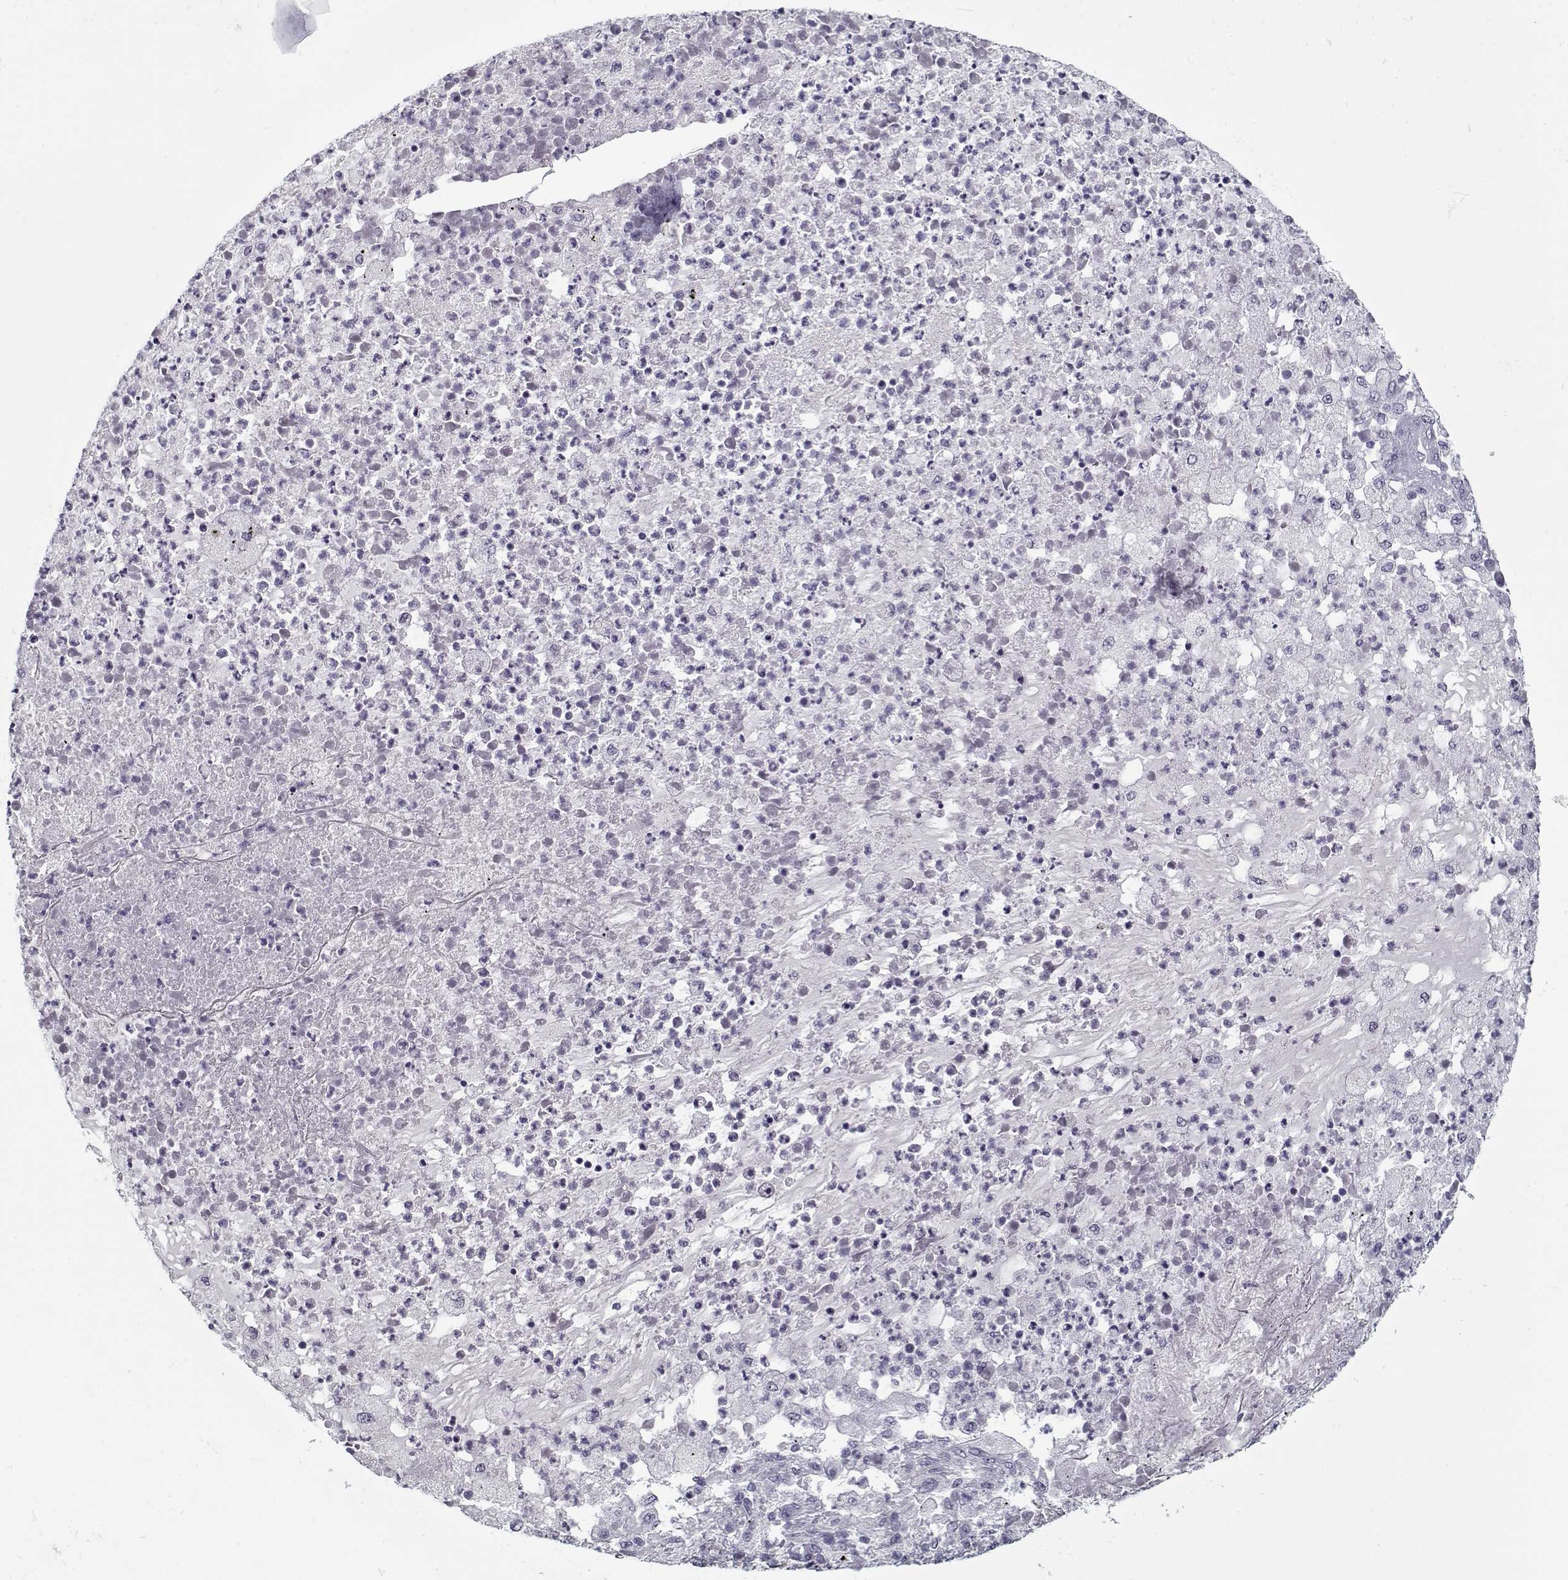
{"staining": {"intensity": "negative", "quantity": "none", "location": "none"}, "tissue": "lung cancer", "cell_type": "Tumor cells", "image_type": "cancer", "snomed": [{"axis": "morphology", "description": "Adenocarcinoma, NOS"}, {"axis": "topography", "description": "Lung"}], "caption": "Immunohistochemistry (IHC) micrograph of neoplastic tissue: lung adenocarcinoma stained with DAB (3,3'-diaminobenzidine) reveals no significant protein positivity in tumor cells.", "gene": "RNF32", "patient": {"sex": "female", "age": 73}}